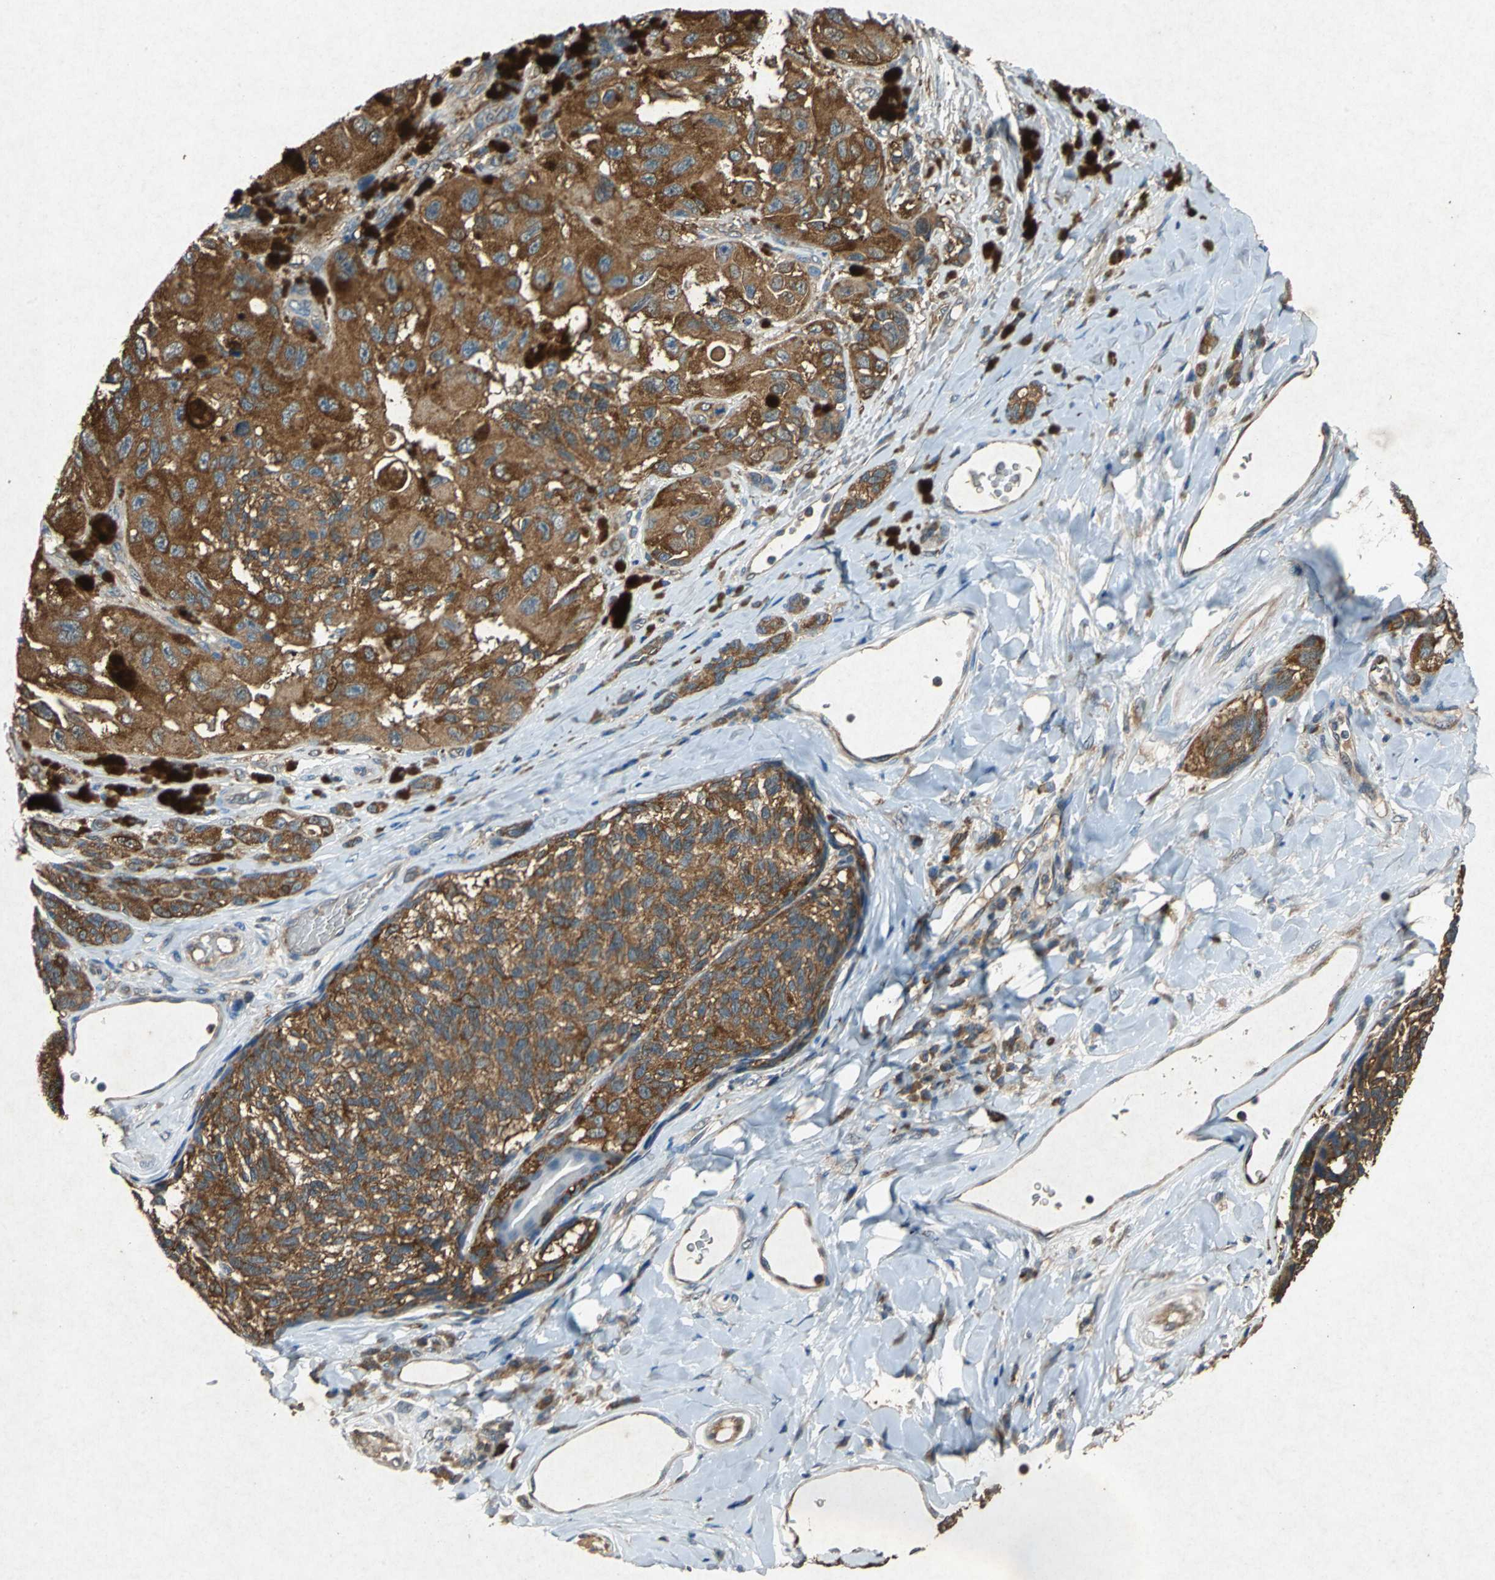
{"staining": {"intensity": "moderate", "quantity": ">75%", "location": "cytoplasmic/membranous"}, "tissue": "melanoma", "cell_type": "Tumor cells", "image_type": "cancer", "snomed": [{"axis": "morphology", "description": "Malignant melanoma, NOS"}, {"axis": "topography", "description": "Skin"}], "caption": "Immunohistochemical staining of human malignant melanoma exhibits medium levels of moderate cytoplasmic/membranous protein staining in approximately >75% of tumor cells.", "gene": "HSP90AB1", "patient": {"sex": "female", "age": 73}}